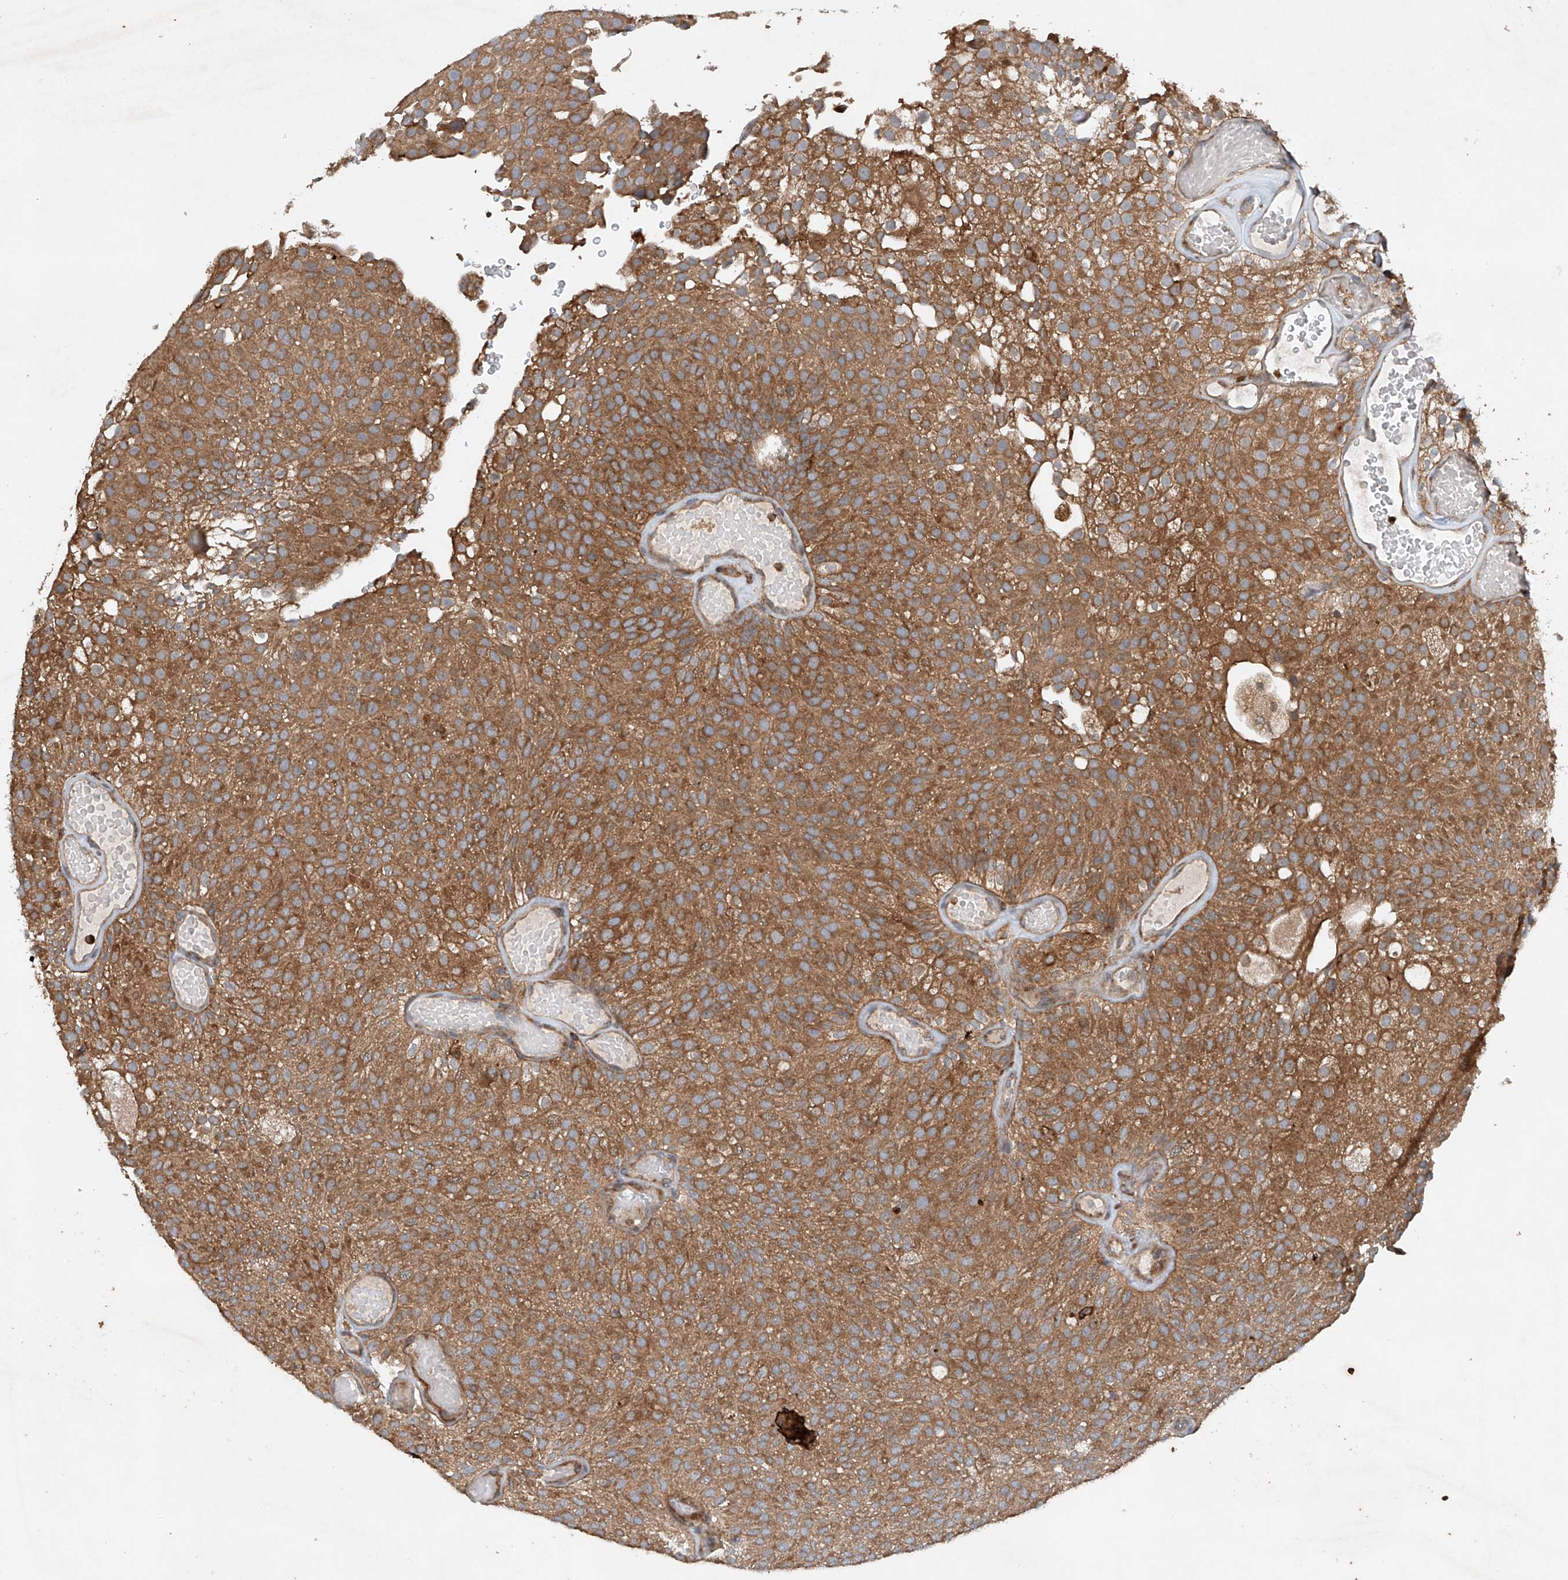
{"staining": {"intensity": "strong", "quantity": ">75%", "location": "cytoplasmic/membranous"}, "tissue": "urothelial cancer", "cell_type": "Tumor cells", "image_type": "cancer", "snomed": [{"axis": "morphology", "description": "Urothelial carcinoma, Low grade"}, {"axis": "topography", "description": "Urinary bladder"}], "caption": "This micrograph shows immunohistochemistry staining of human urothelial carcinoma (low-grade), with high strong cytoplasmic/membranous expression in approximately >75% of tumor cells.", "gene": "CEP85L", "patient": {"sex": "male", "age": 78}}